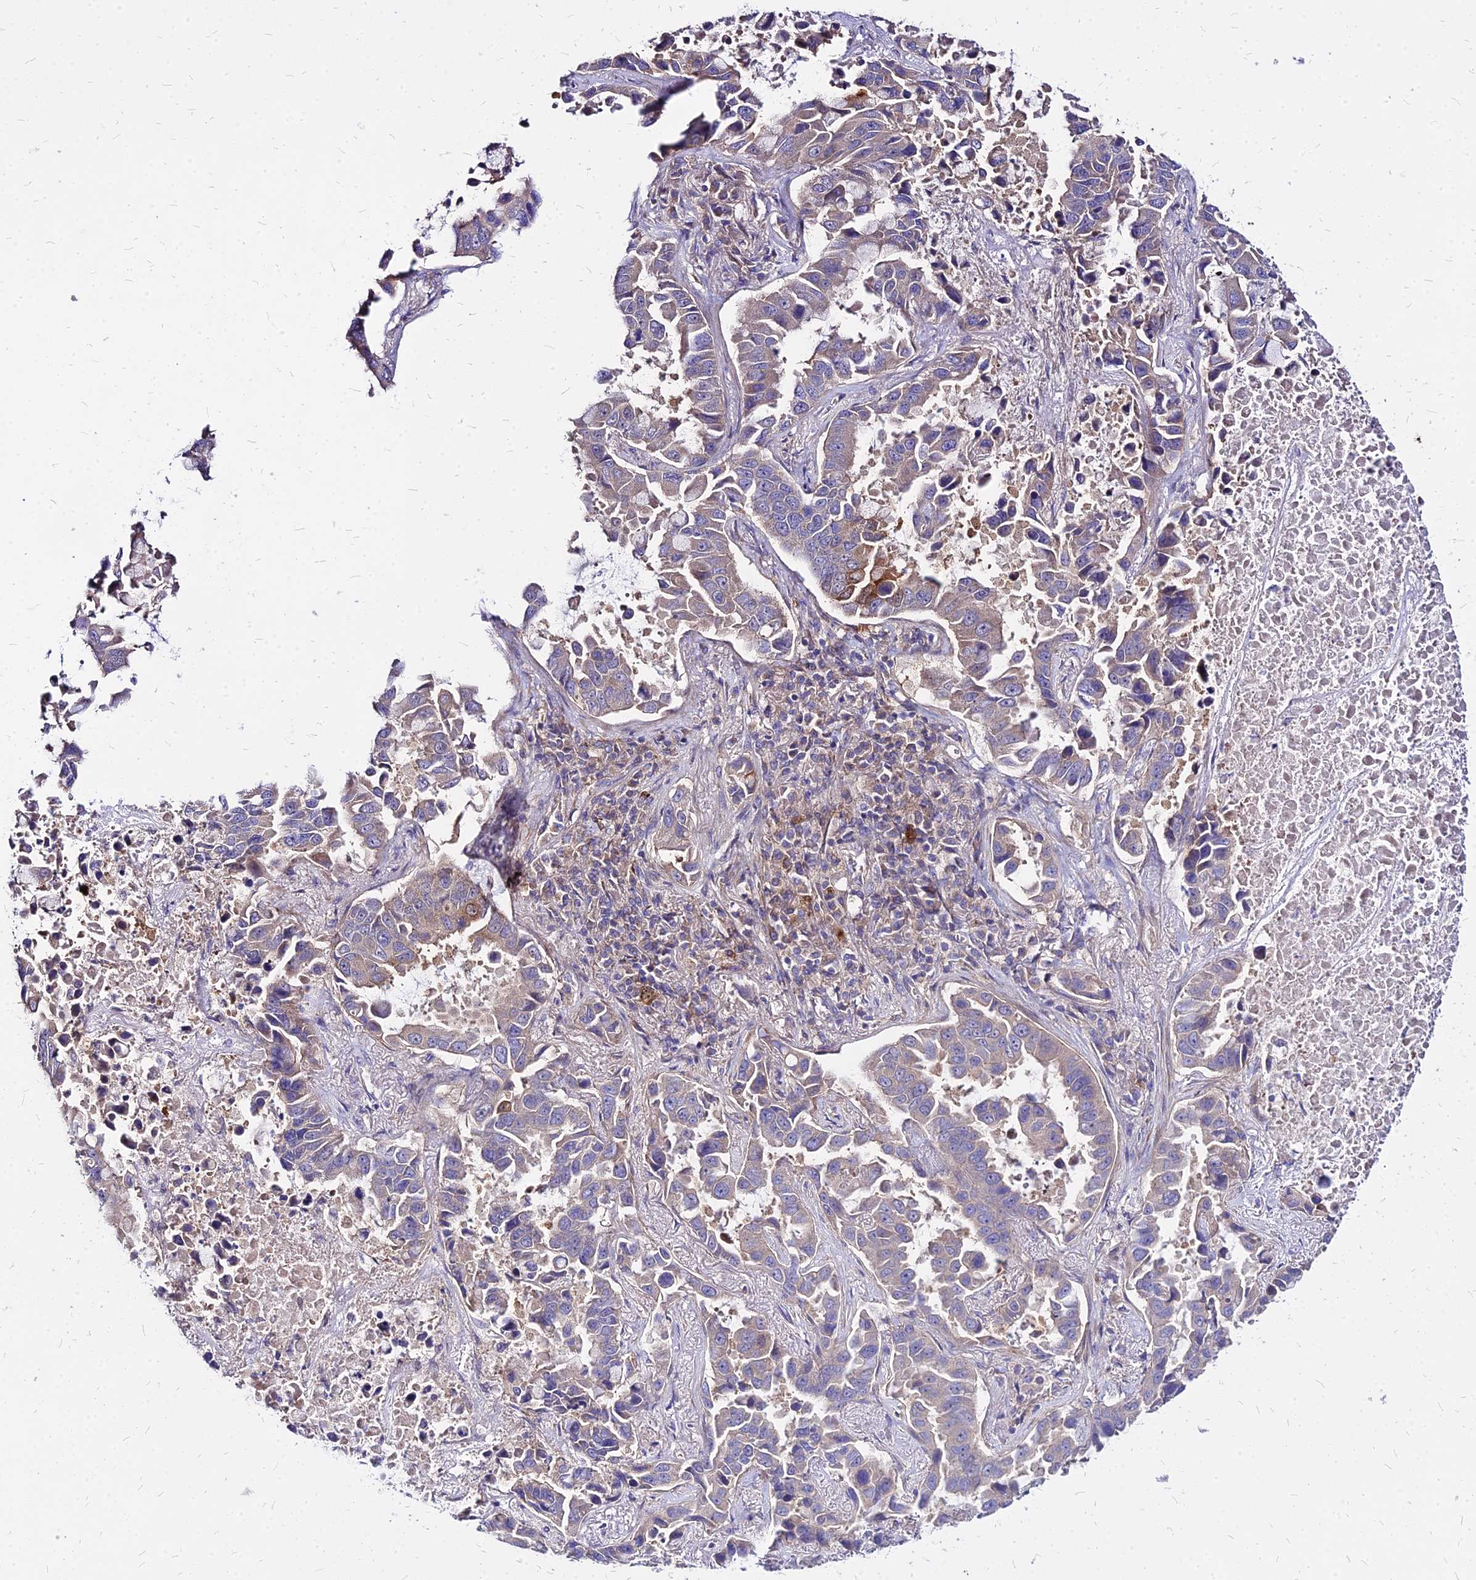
{"staining": {"intensity": "moderate", "quantity": "<25%", "location": "cytoplasmic/membranous"}, "tissue": "lung cancer", "cell_type": "Tumor cells", "image_type": "cancer", "snomed": [{"axis": "morphology", "description": "Adenocarcinoma, NOS"}, {"axis": "topography", "description": "Lung"}], "caption": "A brown stain shows moderate cytoplasmic/membranous positivity of a protein in human lung cancer tumor cells. (Stains: DAB (3,3'-diaminobenzidine) in brown, nuclei in blue, Microscopy: brightfield microscopy at high magnification).", "gene": "COMMD10", "patient": {"sex": "male", "age": 64}}